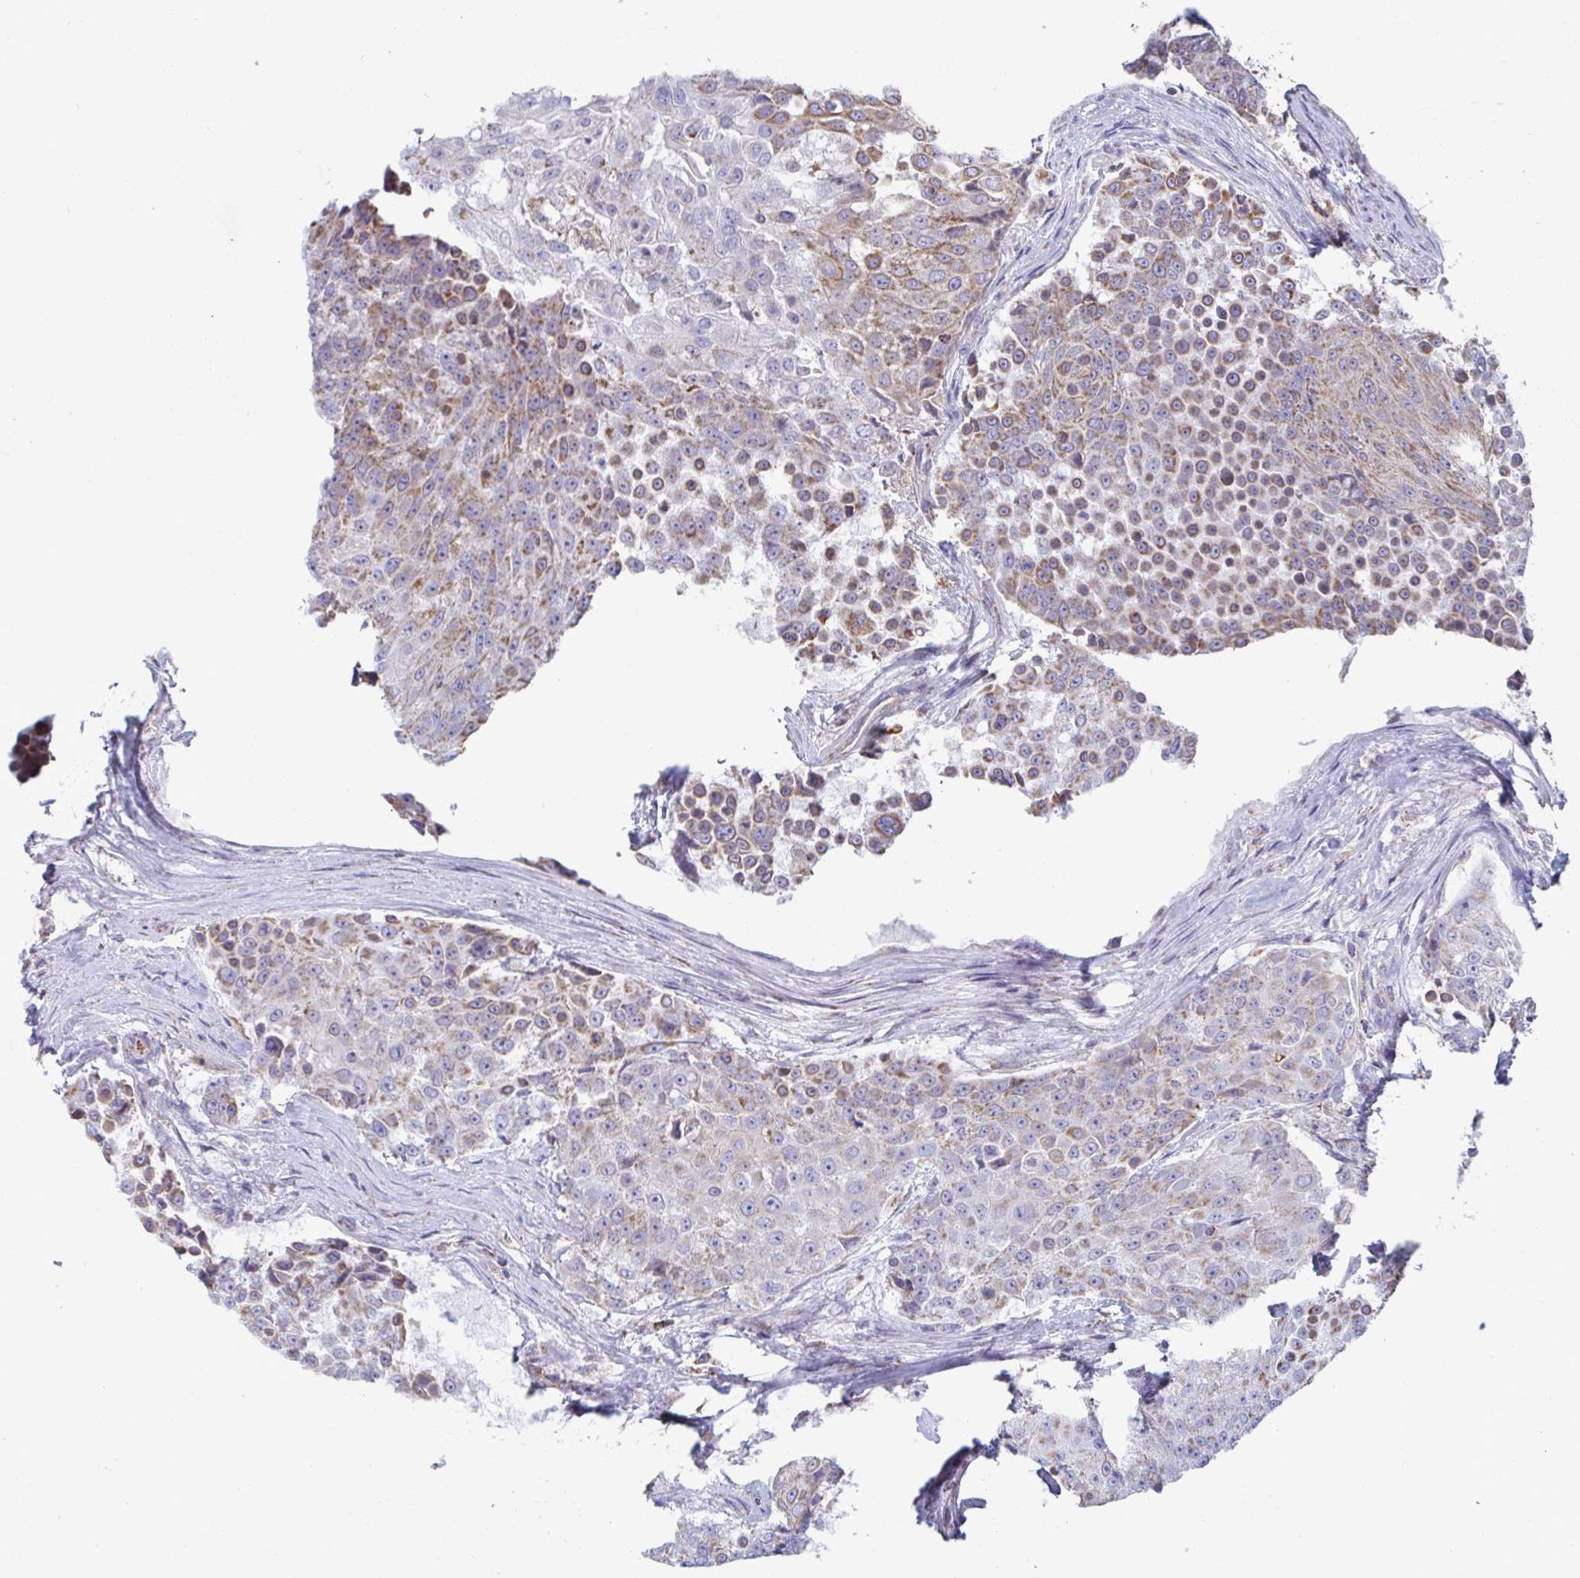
{"staining": {"intensity": "moderate", "quantity": "25%-75%", "location": "cytoplasmic/membranous"}, "tissue": "urothelial cancer", "cell_type": "Tumor cells", "image_type": "cancer", "snomed": [{"axis": "morphology", "description": "Urothelial carcinoma, High grade"}, {"axis": "topography", "description": "Urinary bladder"}], "caption": "Immunohistochemical staining of human urothelial carcinoma (high-grade) demonstrates medium levels of moderate cytoplasmic/membranous positivity in approximately 25%-75% of tumor cells. The staining was performed using DAB (3,3'-diaminobenzidine), with brown indicating positive protein expression. Nuclei are stained blue with hematoxylin.", "gene": "BCAT2", "patient": {"sex": "female", "age": 63}}